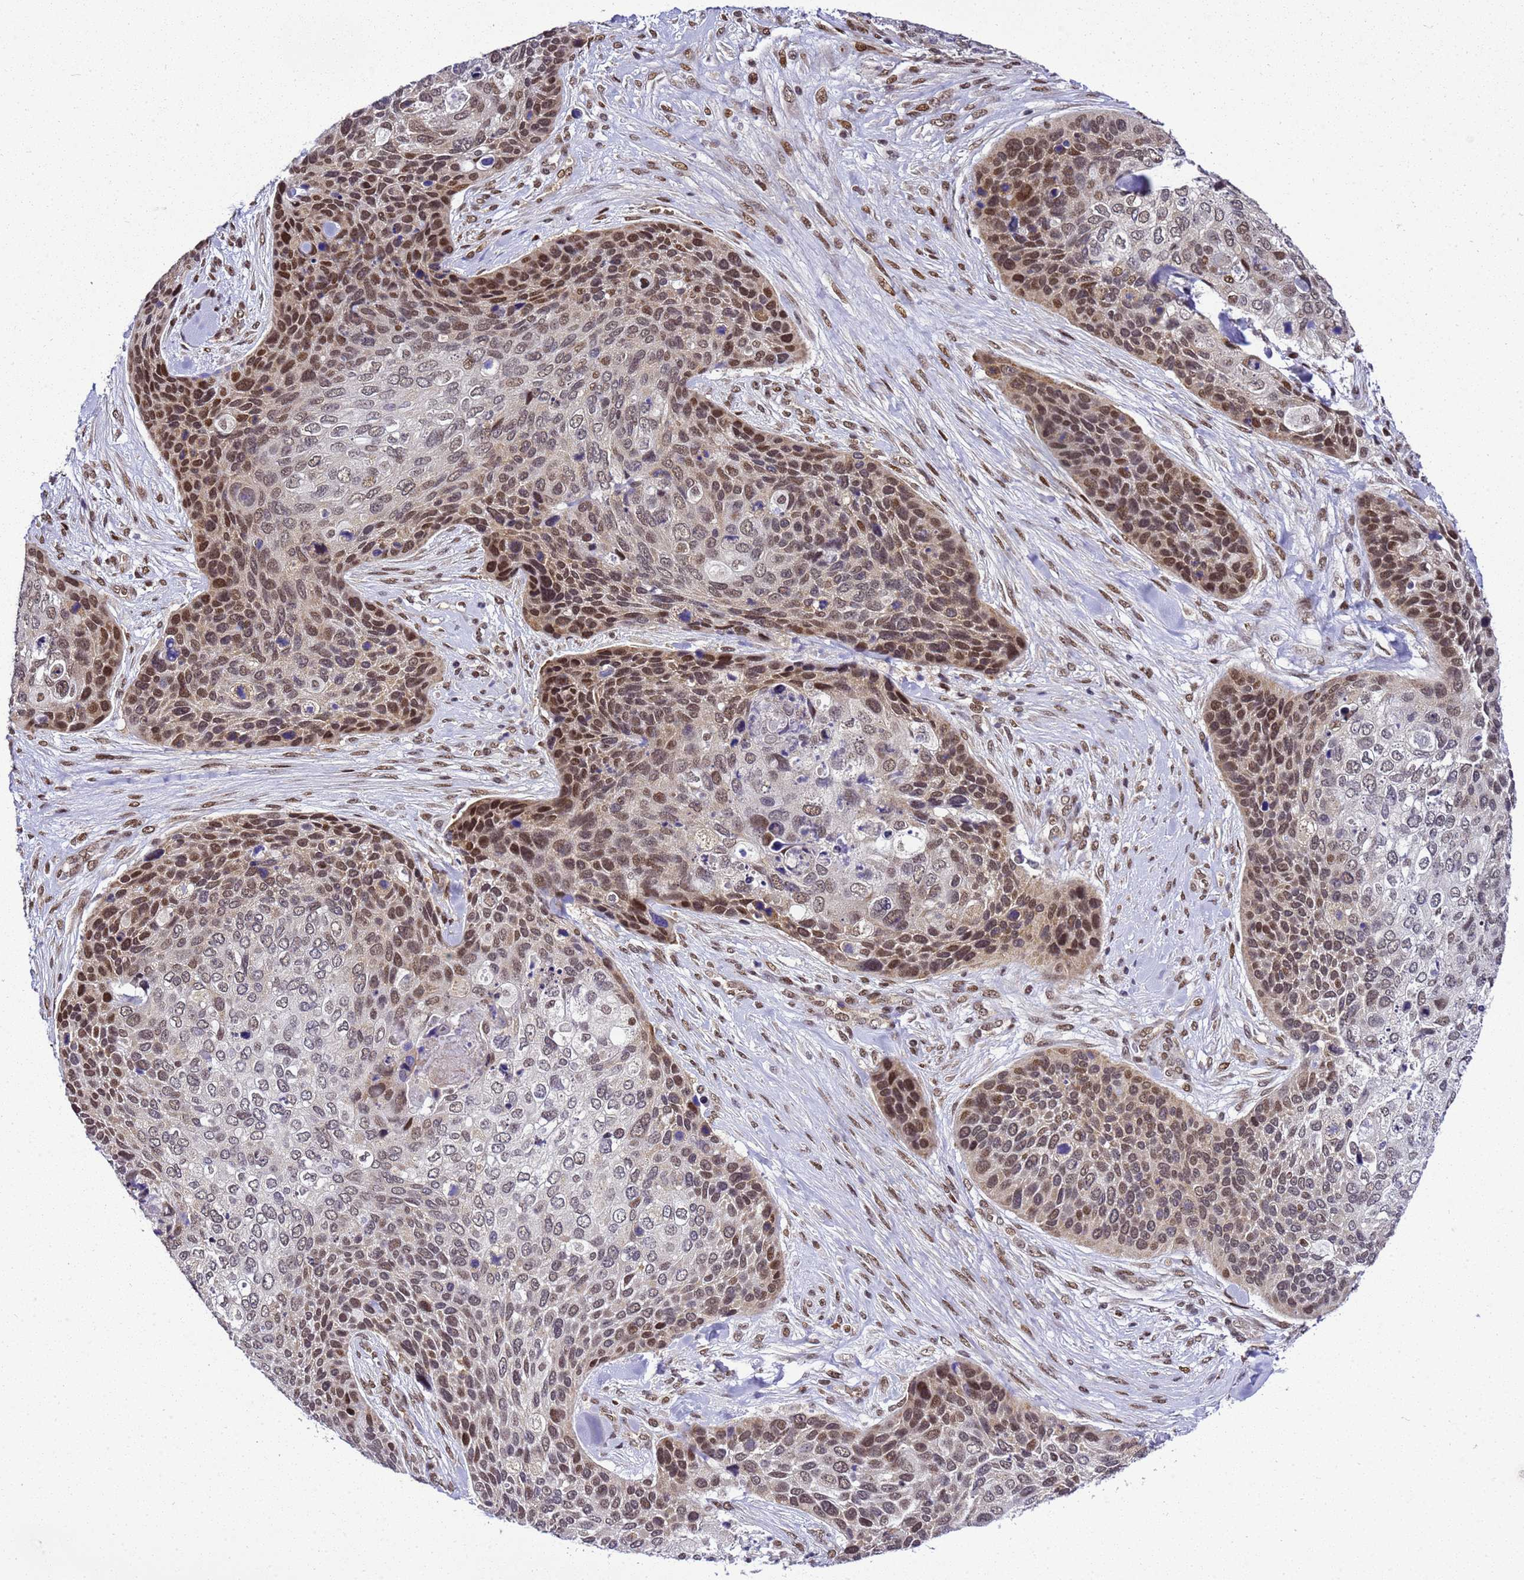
{"staining": {"intensity": "moderate", "quantity": "25%-75%", "location": "nuclear"}, "tissue": "skin cancer", "cell_type": "Tumor cells", "image_type": "cancer", "snomed": [{"axis": "morphology", "description": "Basal cell carcinoma"}, {"axis": "topography", "description": "Skin"}], "caption": "Skin cancer stained with a protein marker exhibits moderate staining in tumor cells.", "gene": "SMN1", "patient": {"sex": "female", "age": 74}}